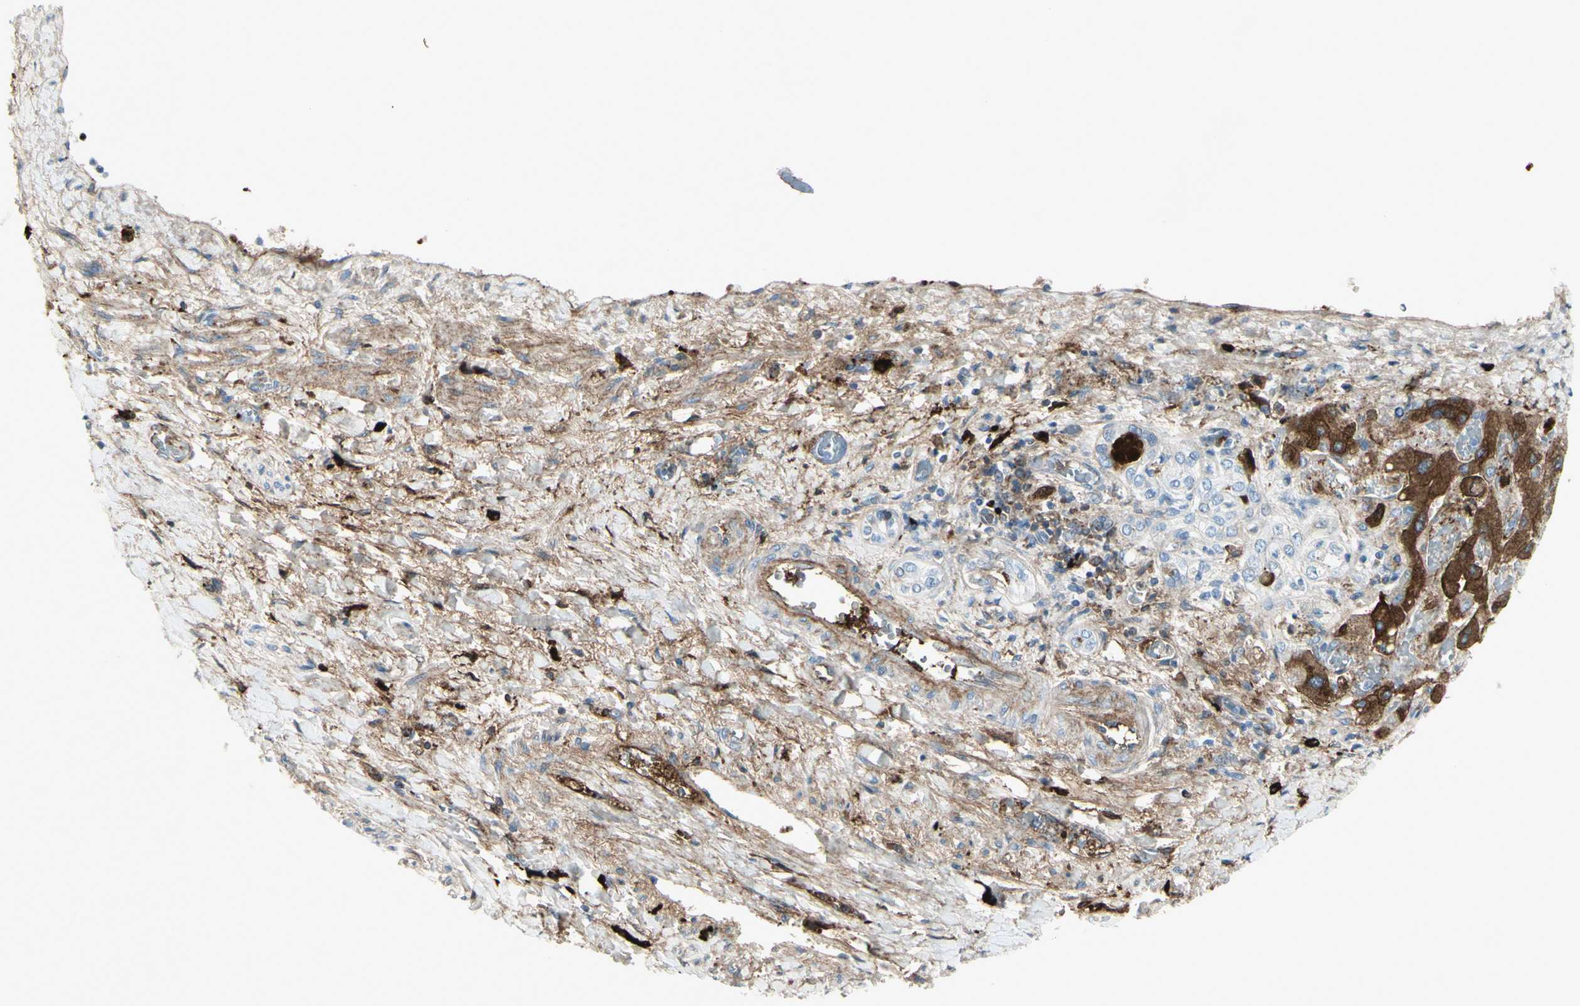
{"staining": {"intensity": "negative", "quantity": "none", "location": "none"}, "tissue": "liver cancer", "cell_type": "Tumor cells", "image_type": "cancer", "snomed": [{"axis": "morphology", "description": "Cholangiocarcinoma"}, {"axis": "topography", "description": "Liver"}], "caption": "This micrograph is of cholangiocarcinoma (liver) stained with IHC to label a protein in brown with the nuclei are counter-stained blue. There is no expression in tumor cells.", "gene": "IGHG1", "patient": {"sex": "male", "age": 50}}